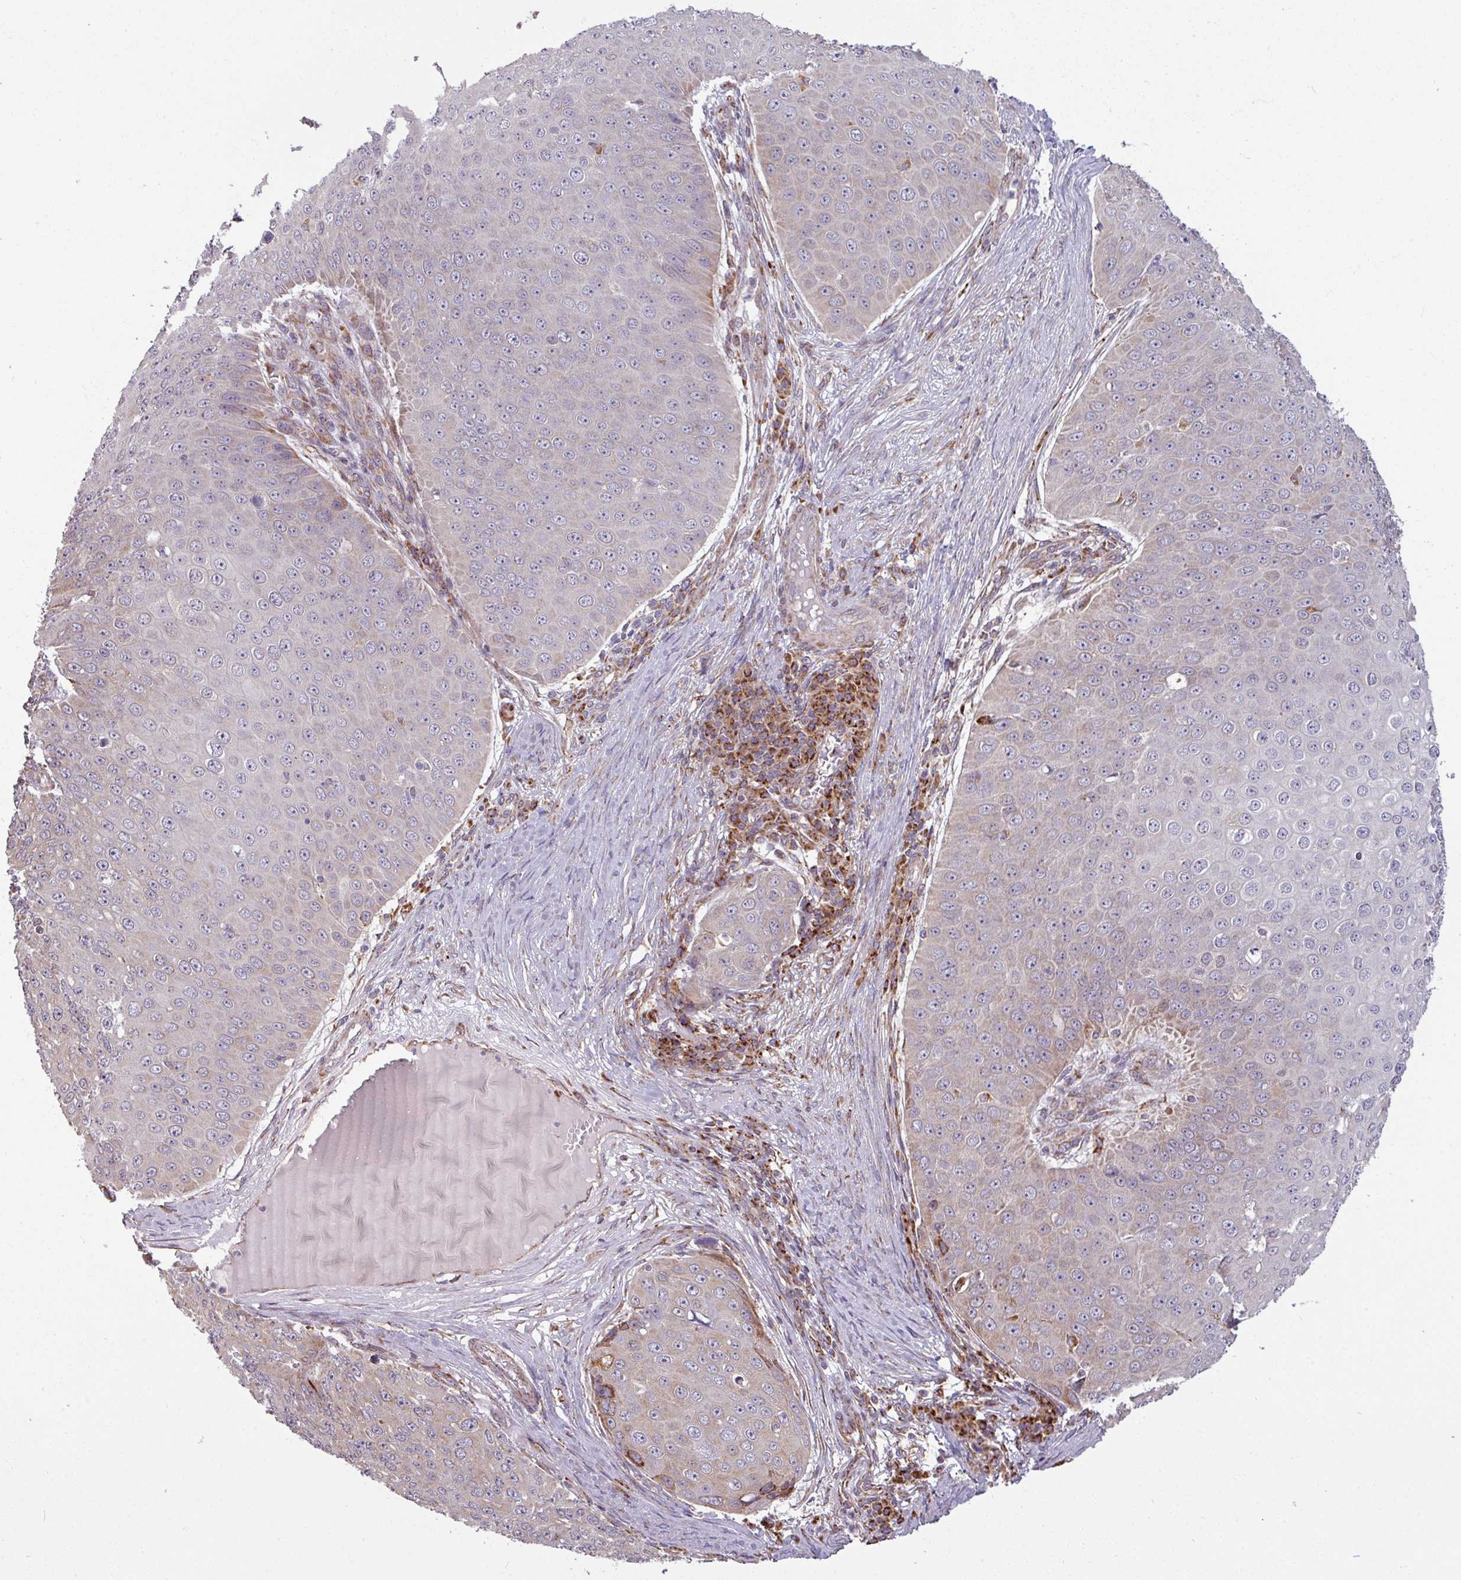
{"staining": {"intensity": "weak", "quantity": "<25%", "location": "cytoplasmic/membranous"}, "tissue": "skin cancer", "cell_type": "Tumor cells", "image_type": "cancer", "snomed": [{"axis": "morphology", "description": "Squamous cell carcinoma, NOS"}, {"axis": "topography", "description": "Skin"}], "caption": "IHC photomicrograph of neoplastic tissue: human skin squamous cell carcinoma stained with DAB (3,3'-diaminobenzidine) shows no significant protein expression in tumor cells.", "gene": "MAGT1", "patient": {"sex": "male", "age": 71}}